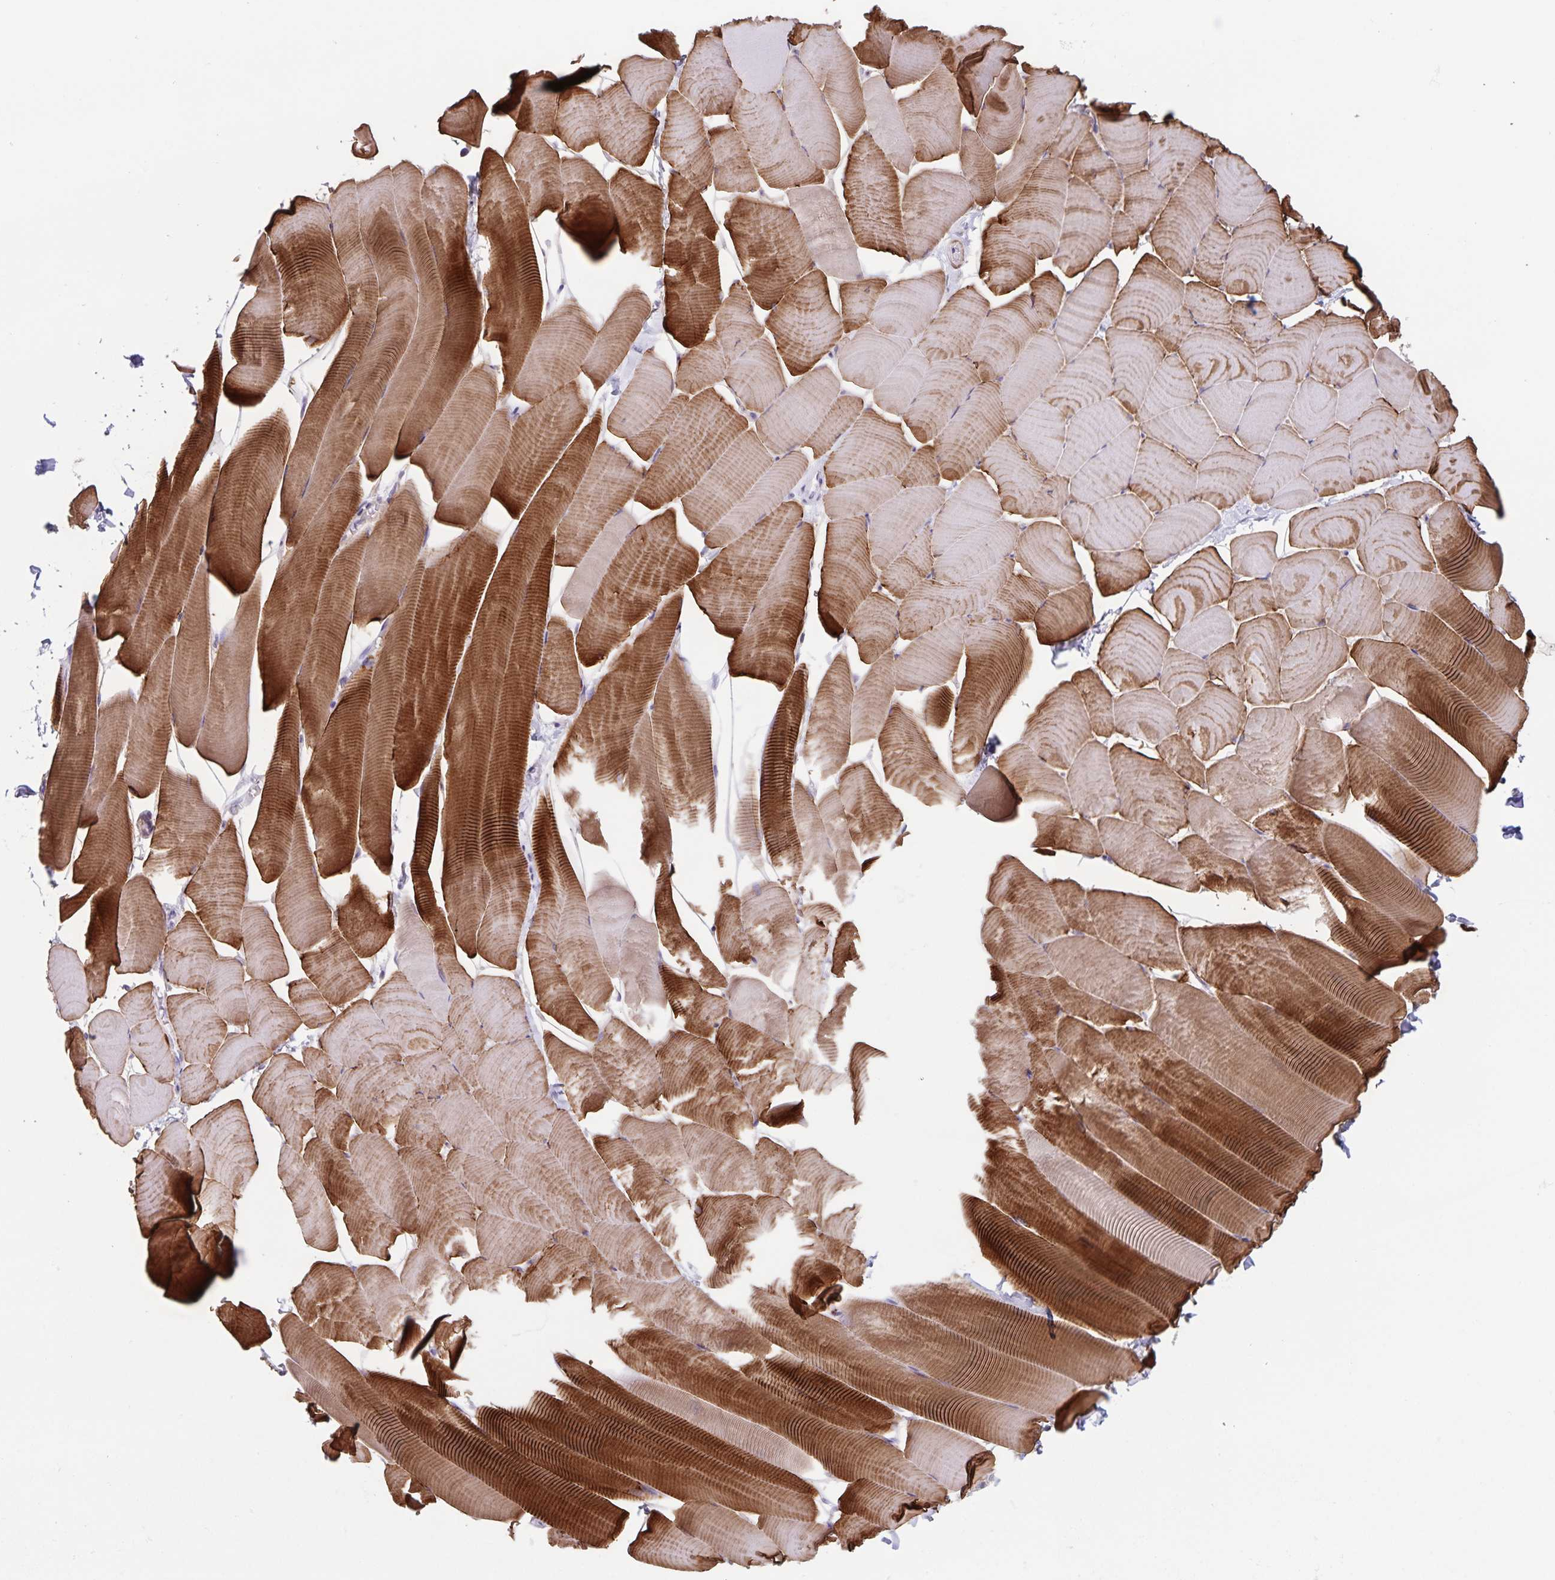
{"staining": {"intensity": "strong", "quantity": "25%-75%", "location": "cytoplasmic/membranous"}, "tissue": "skeletal muscle", "cell_type": "Myocytes", "image_type": "normal", "snomed": [{"axis": "morphology", "description": "Normal tissue, NOS"}, {"axis": "topography", "description": "Skeletal muscle"}], "caption": "Immunohistochemistry (IHC) photomicrograph of unremarkable skeletal muscle: skeletal muscle stained using immunohistochemistry (IHC) shows high levels of strong protein expression localized specifically in the cytoplasmic/membranous of myocytes, appearing as a cytoplasmic/membranous brown color.", "gene": "SYNM", "patient": {"sex": "male", "age": 25}}